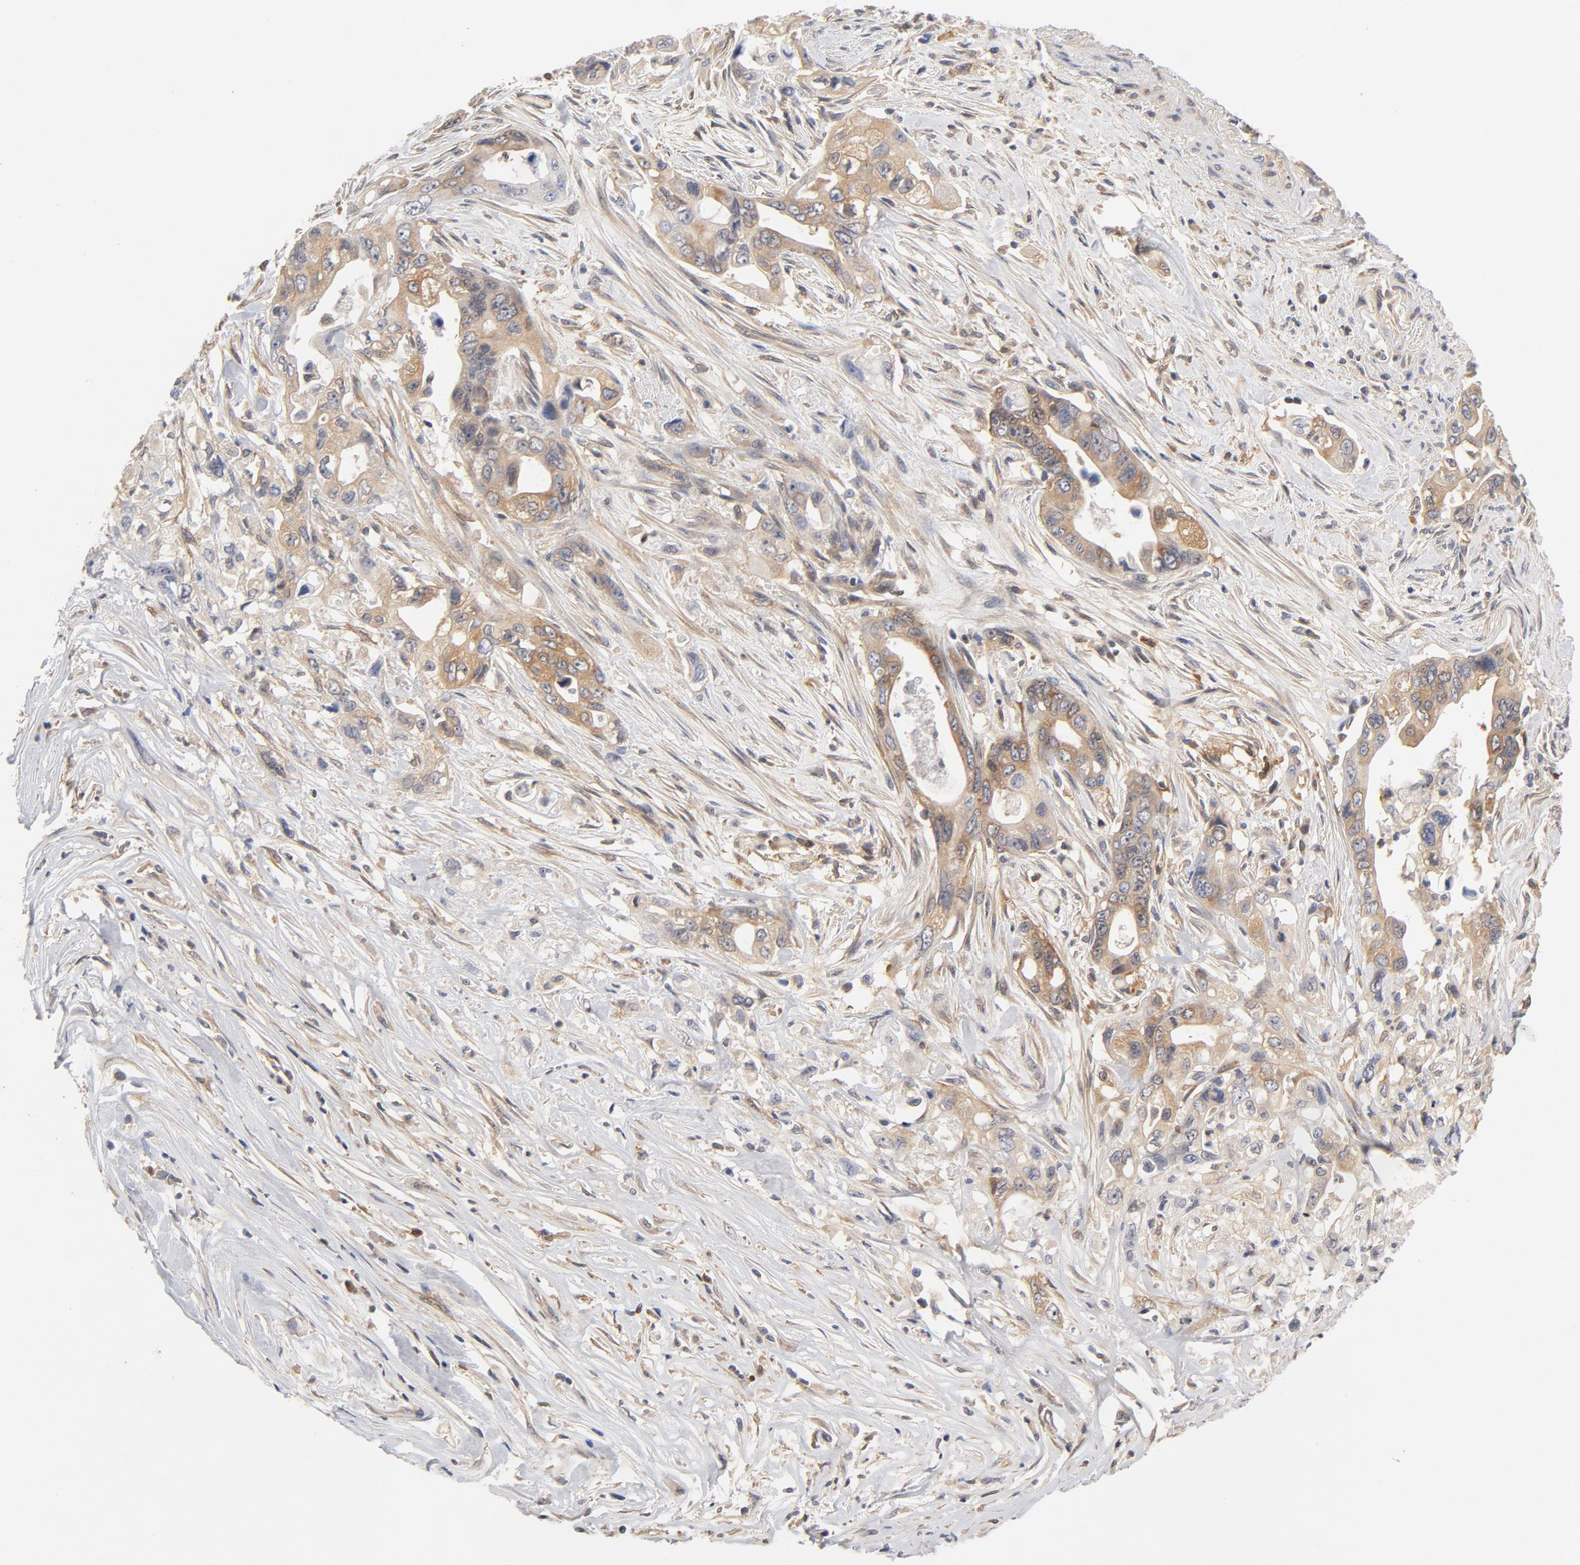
{"staining": {"intensity": "weak", "quantity": "25%-75%", "location": "cytoplasmic/membranous"}, "tissue": "pancreatic cancer", "cell_type": "Tumor cells", "image_type": "cancer", "snomed": [{"axis": "morphology", "description": "Normal tissue, NOS"}, {"axis": "topography", "description": "Pancreas"}], "caption": "Protein expression analysis of human pancreatic cancer reveals weak cytoplasmic/membranous expression in approximately 25%-75% of tumor cells.", "gene": "ASMTL", "patient": {"sex": "male", "age": 42}}